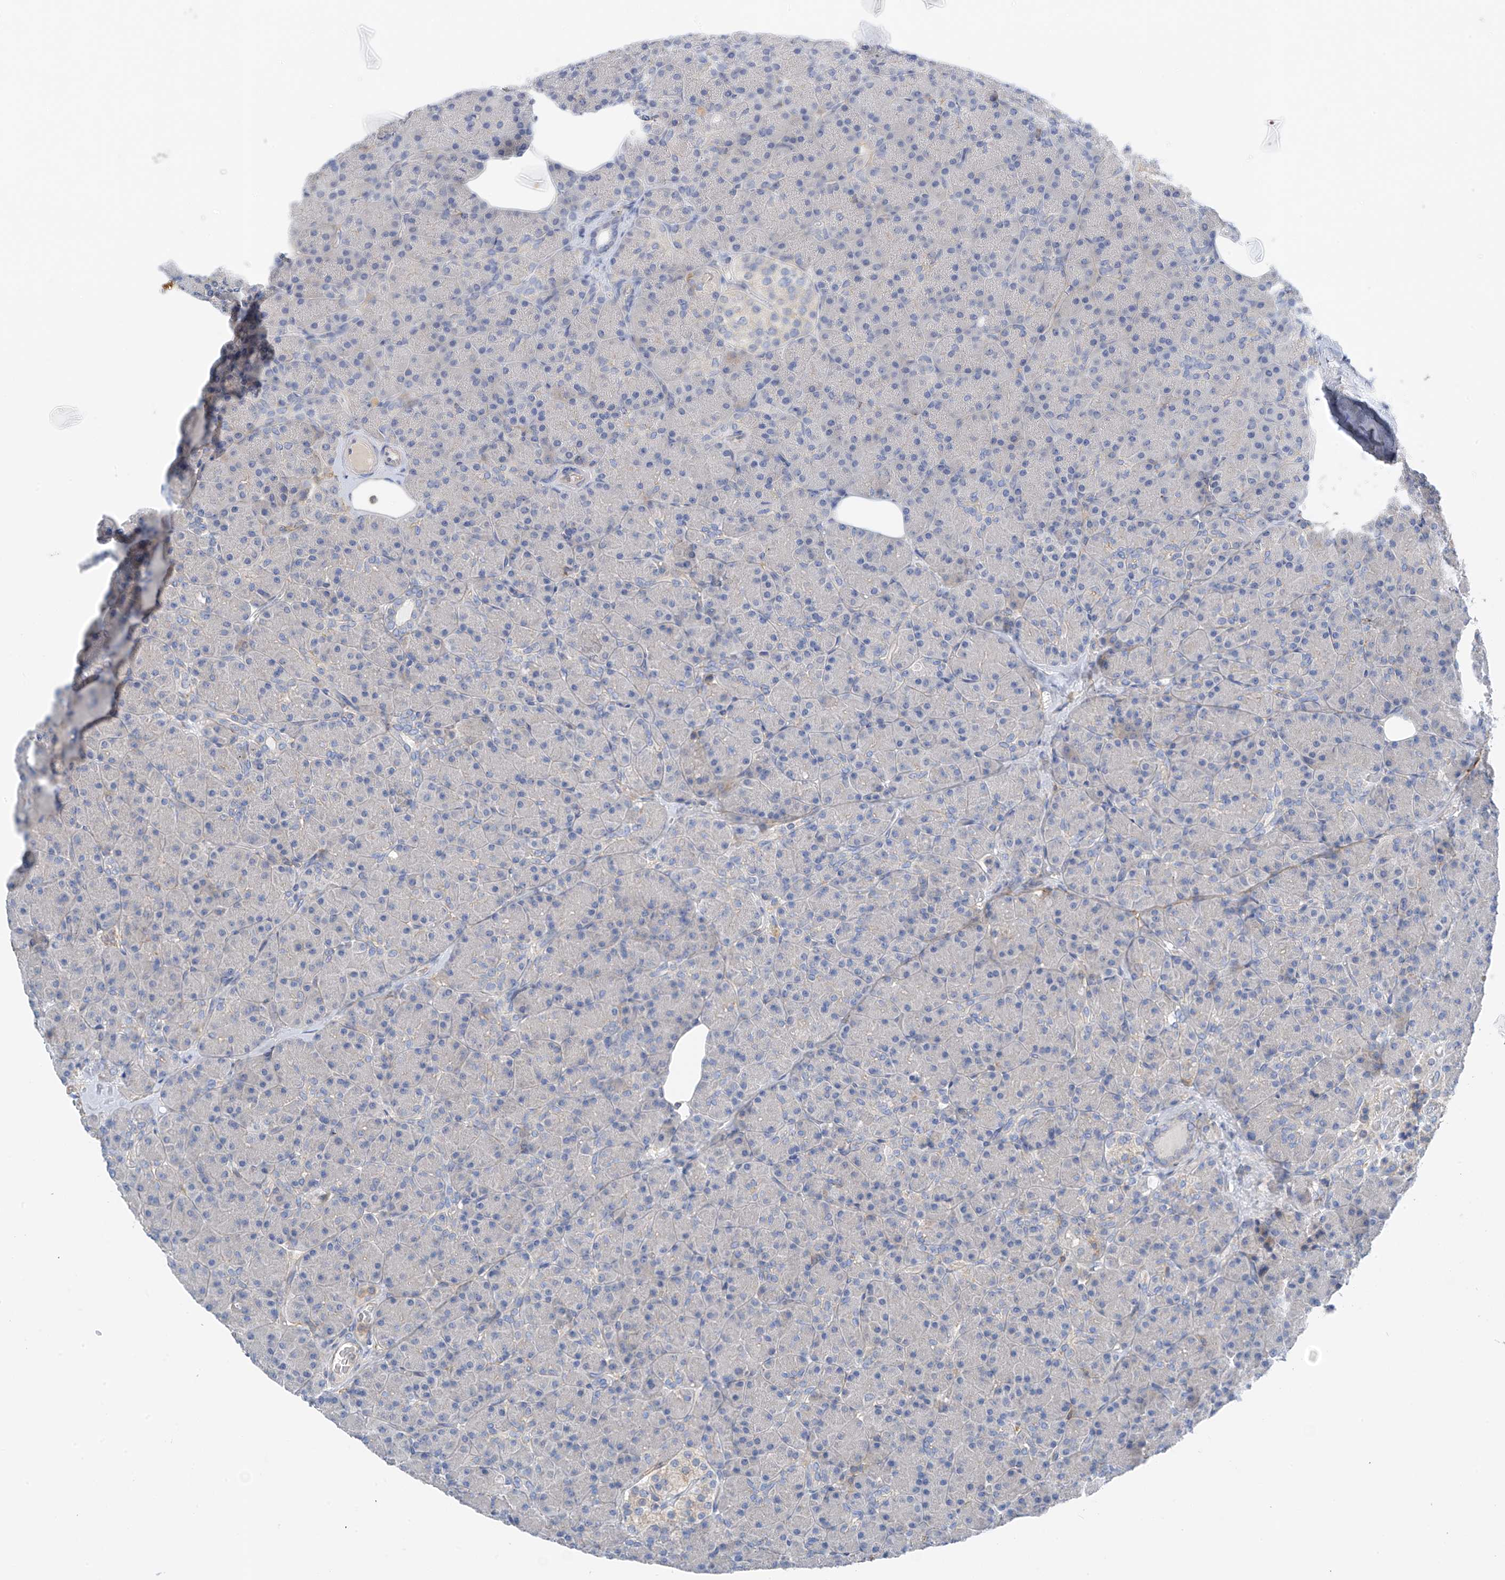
{"staining": {"intensity": "negative", "quantity": "none", "location": "none"}, "tissue": "pancreas", "cell_type": "Exocrine glandular cells", "image_type": "normal", "snomed": [{"axis": "morphology", "description": "Normal tissue, NOS"}, {"axis": "topography", "description": "Pancreas"}], "caption": "Exocrine glandular cells are negative for brown protein staining in normal pancreas. (Brightfield microscopy of DAB (3,3'-diaminobenzidine) immunohistochemistry at high magnification).", "gene": "NALCN", "patient": {"sex": "female", "age": 43}}